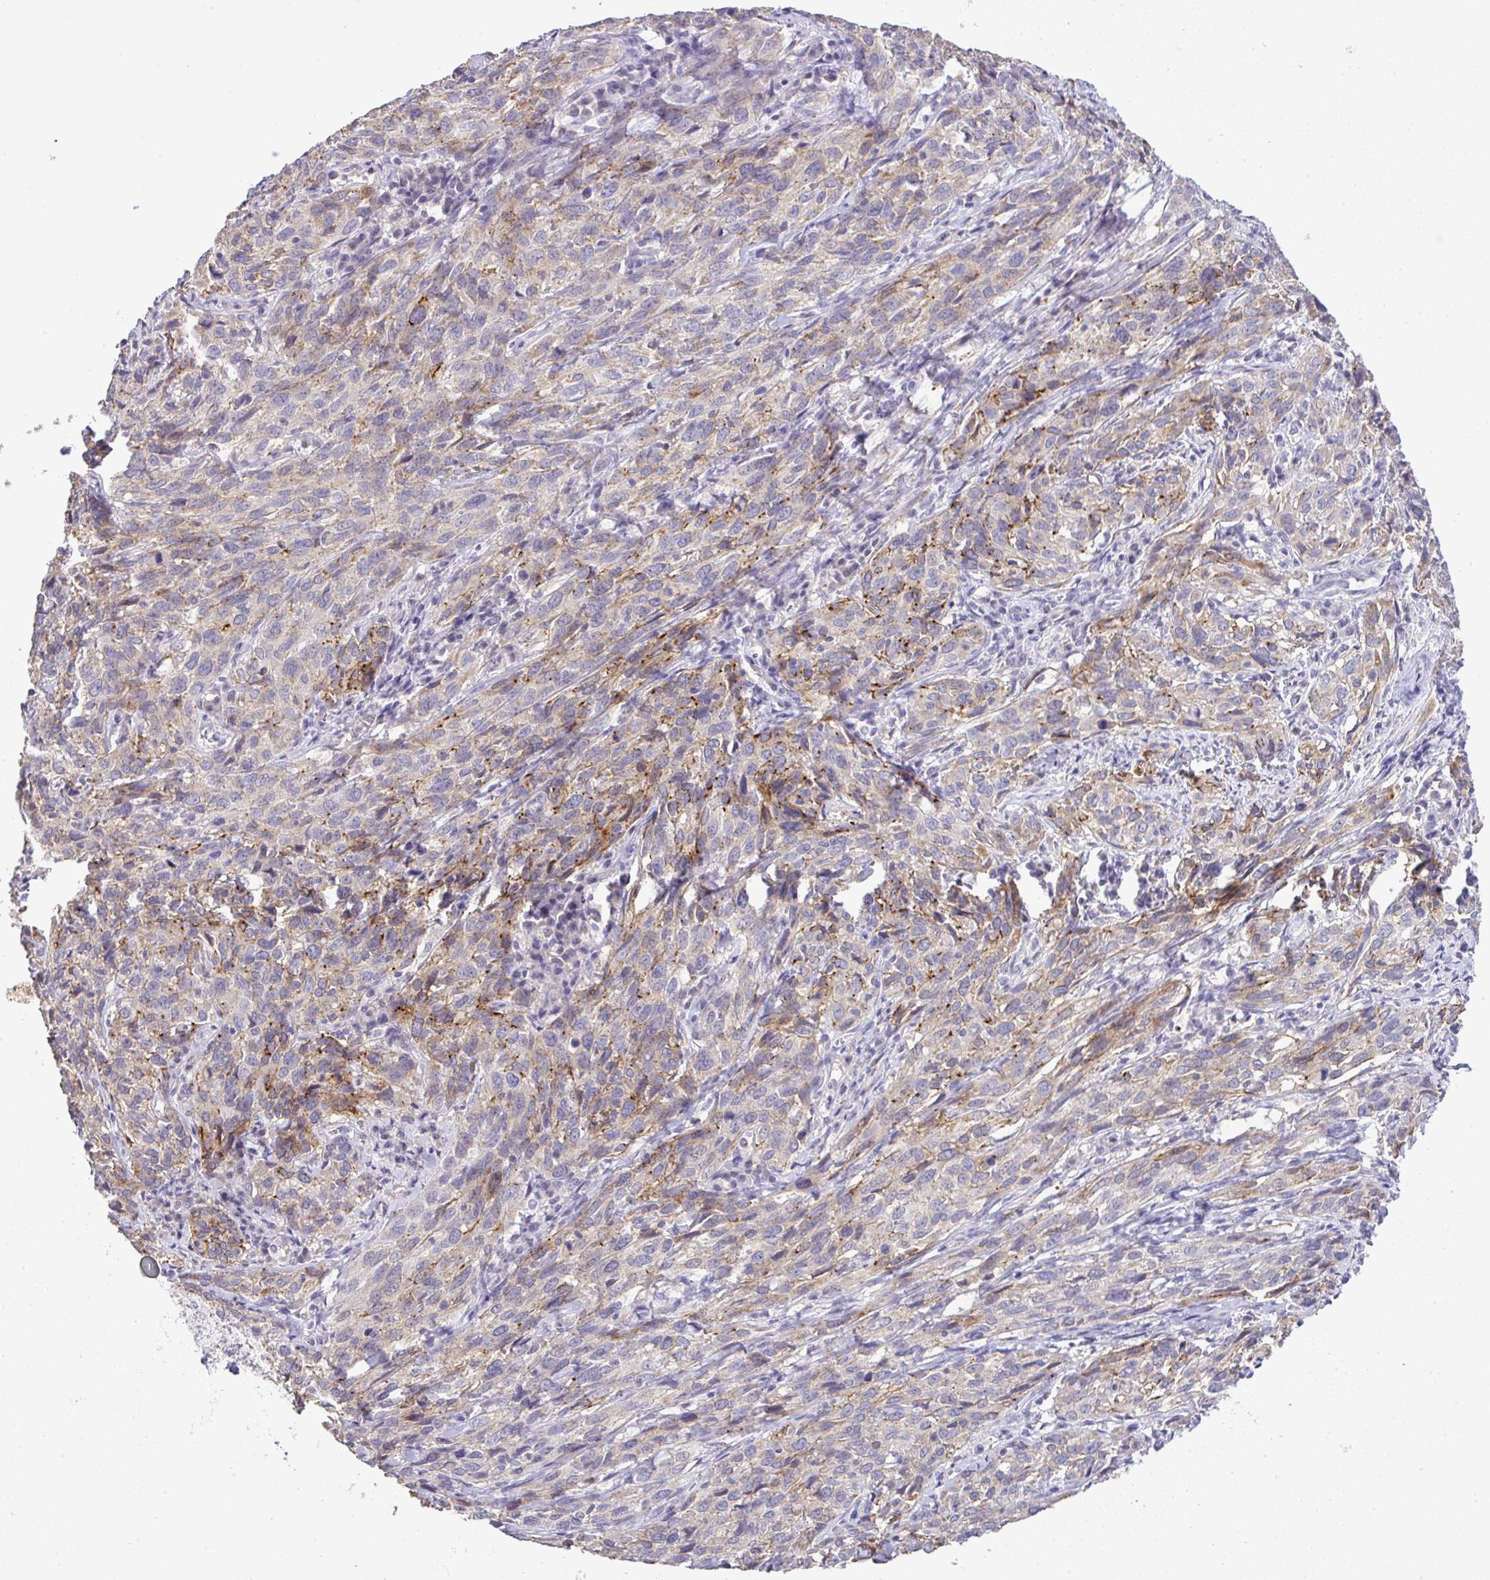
{"staining": {"intensity": "moderate", "quantity": "25%-75%", "location": "cytoplasmic/membranous"}, "tissue": "cervical cancer", "cell_type": "Tumor cells", "image_type": "cancer", "snomed": [{"axis": "morphology", "description": "Squamous cell carcinoma, NOS"}, {"axis": "topography", "description": "Cervix"}], "caption": "Cervical squamous cell carcinoma tissue demonstrates moderate cytoplasmic/membranous expression in approximately 25%-75% of tumor cells", "gene": "CTU1", "patient": {"sex": "female", "age": 51}}